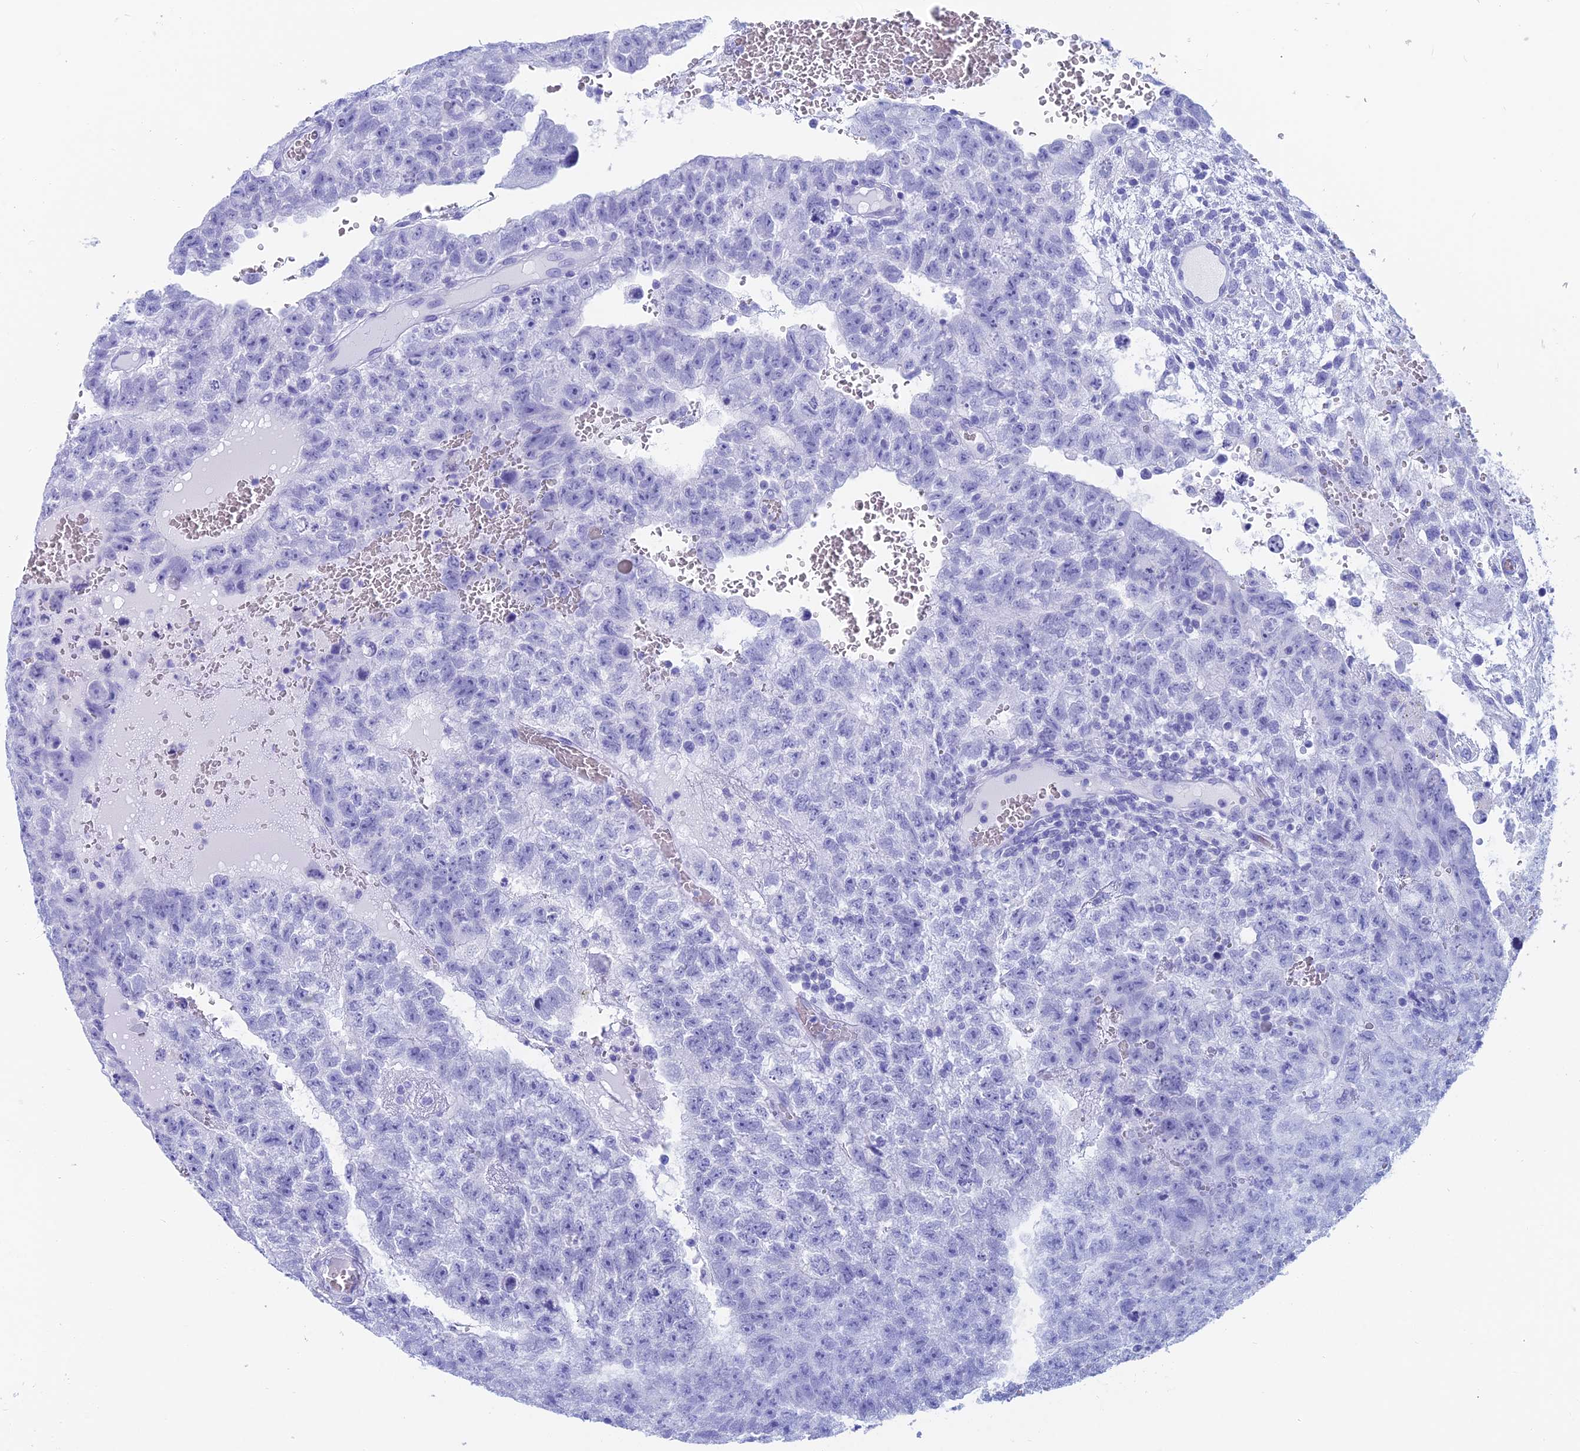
{"staining": {"intensity": "negative", "quantity": "none", "location": "none"}, "tissue": "testis cancer", "cell_type": "Tumor cells", "image_type": "cancer", "snomed": [{"axis": "morphology", "description": "Carcinoma, Embryonal, NOS"}, {"axis": "topography", "description": "Testis"}], "caption": "Immunohistochemical staining of human testis cancer (embryonal carcinoma) reveals no significant expression in tumor cells.", "gene": "CAPS", "patient": {"sex": "male", "age": 26}}